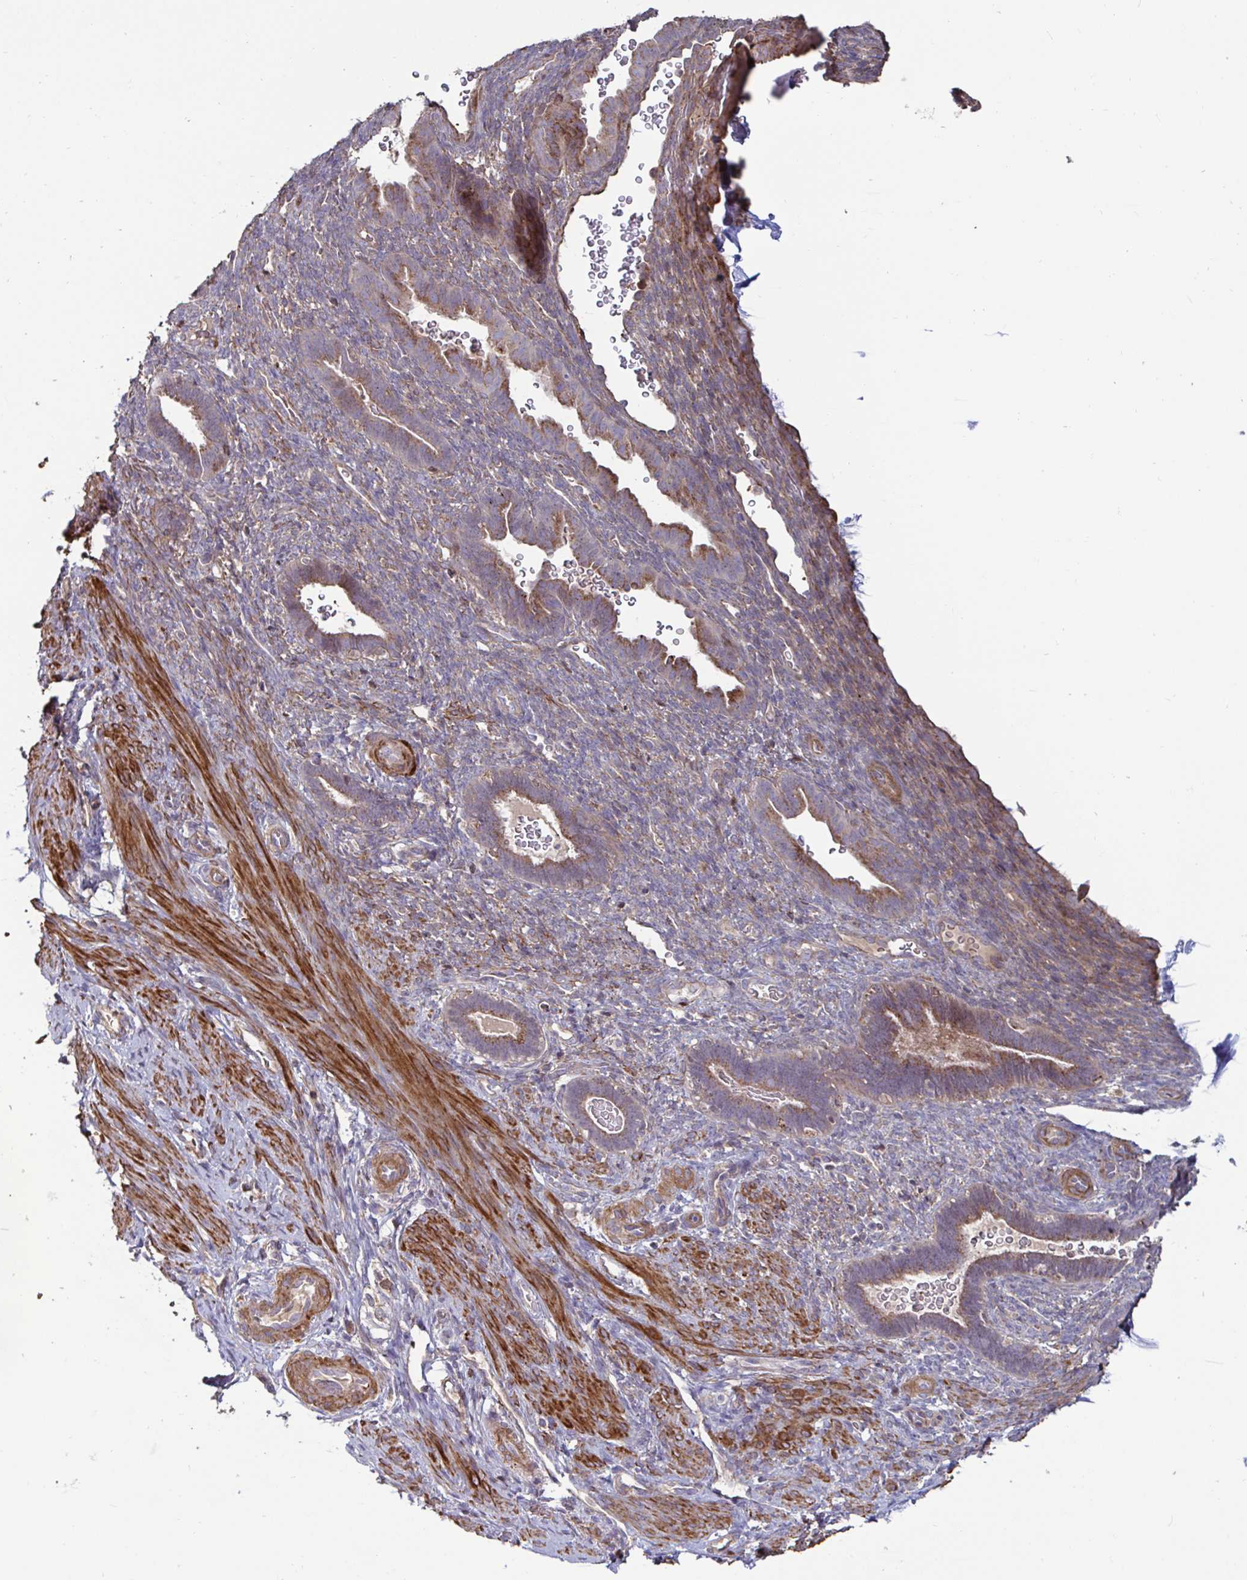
{"staining": {"intensity": "weak", "quantity": "<25%", "location": "cytoplasmic/membranous"}, "tissue": "endometrium", "cell_type": "Cells in endometrial stroma", "image_type": "normal", "snomed": [{"axis": "morphology", "description": "Normal tissue, NOS"}, {"axis": "topography", "description": "Endometrium"}], "caption": "The image exhibits no staining of cells in endometrial stroma in unremarkable endometrium. (DAB (3,3'-diaminobenzidine) IHC with hematoxylin counter stain).", "gene": "SPRY1", "patient": {"sex": "female", "age": 34}}